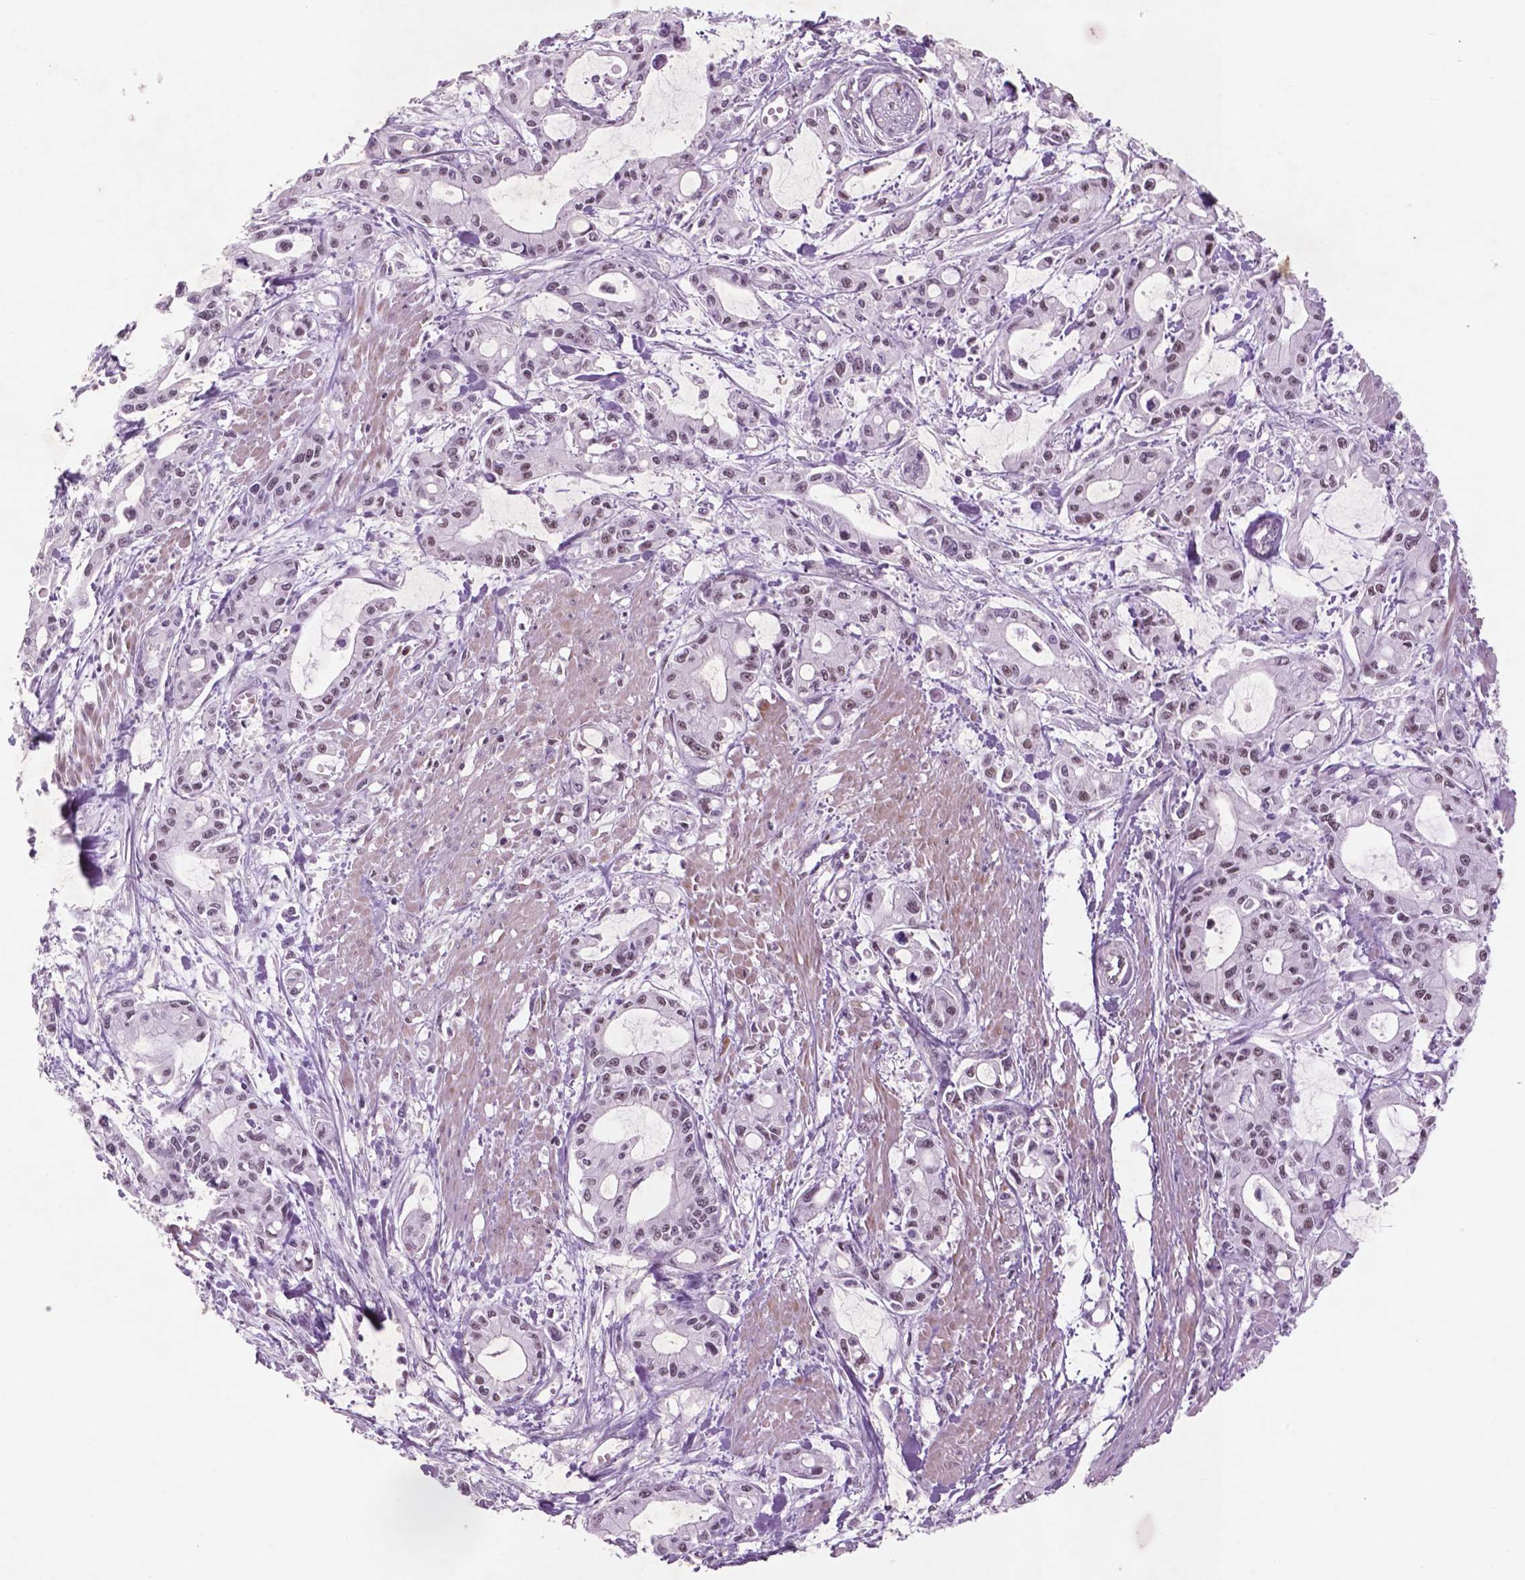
{"staining": {"intensity": "weak", "quantity": ">75%", "location": "nuclear"}, "tissue": "pancreatic cancer", "cell_type": "Tumor cells", "image_type": "cancer", "snomed": [{"axis": "morphology", "description": "Adenocarcinoma, NOS"}, {"axis": "topography", "description": "Pancreas"}], "caption": "A histopathology image of pancreatic cancer (adenocarcinoma) stained for a protein exhibits weak nuclear brown staining in tumor cells.", "gene": "CTR9", "patient": {"sex": "male", "age": 48}}